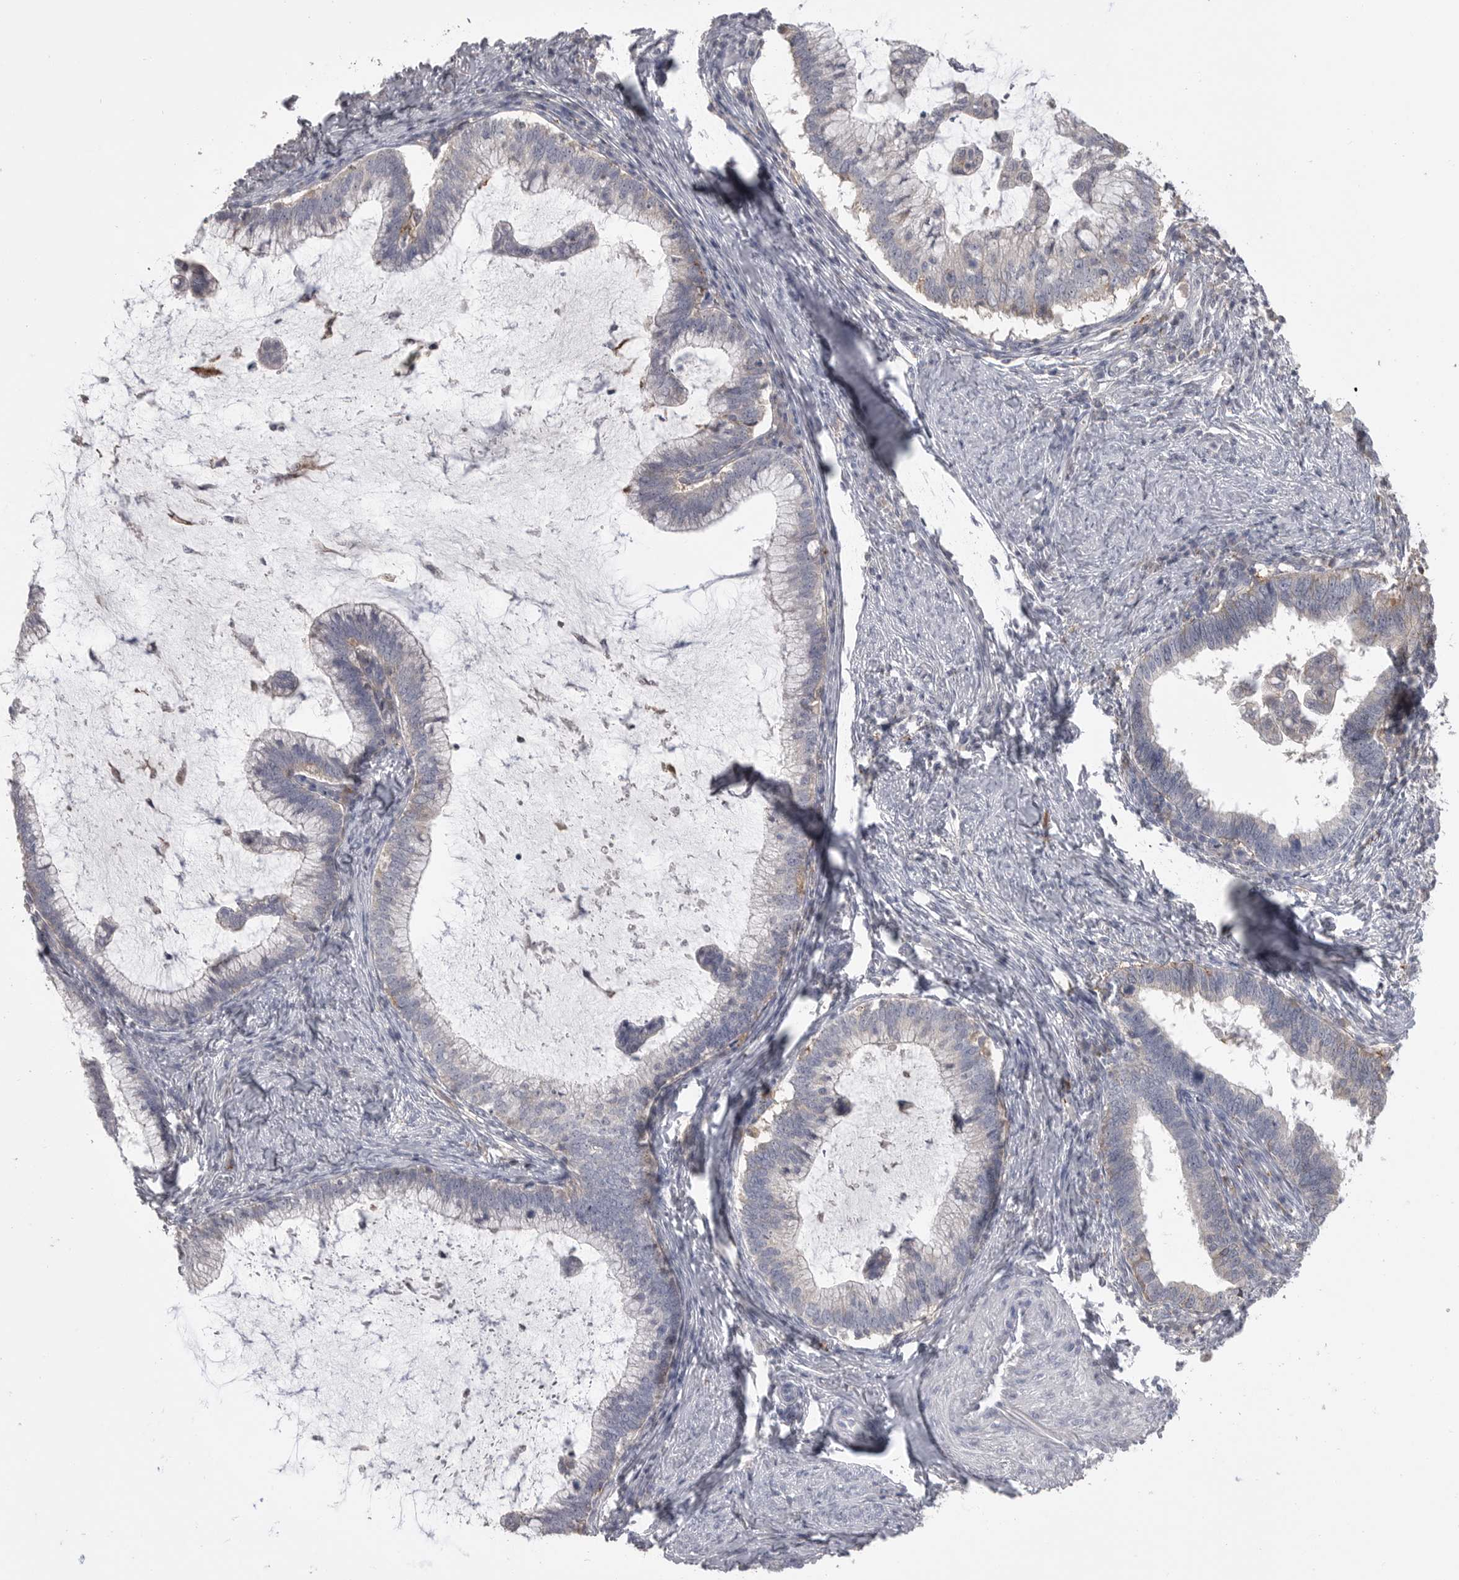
{"staining": {"intensity": "negative", "quantity": "none", "location": "none"}, "tissue": "cervical cancer", "cell_type": "Tumor cells", "image_type": "cancer", "snomed": [{"axis": "morphology", "description": "Adenocarcinoma, NOS"}, {"axis": "topography", "description": "Cervix"}], "caption": "IHC of human cervical adenocarcinoma shows no expression in tumor cells. (DAB (3,3'-diaminobenzidine) immunohistochemistry (IHC), high magnification).", "gene": "CMTM6", "patient": {"sex": "female", "age": 36}}